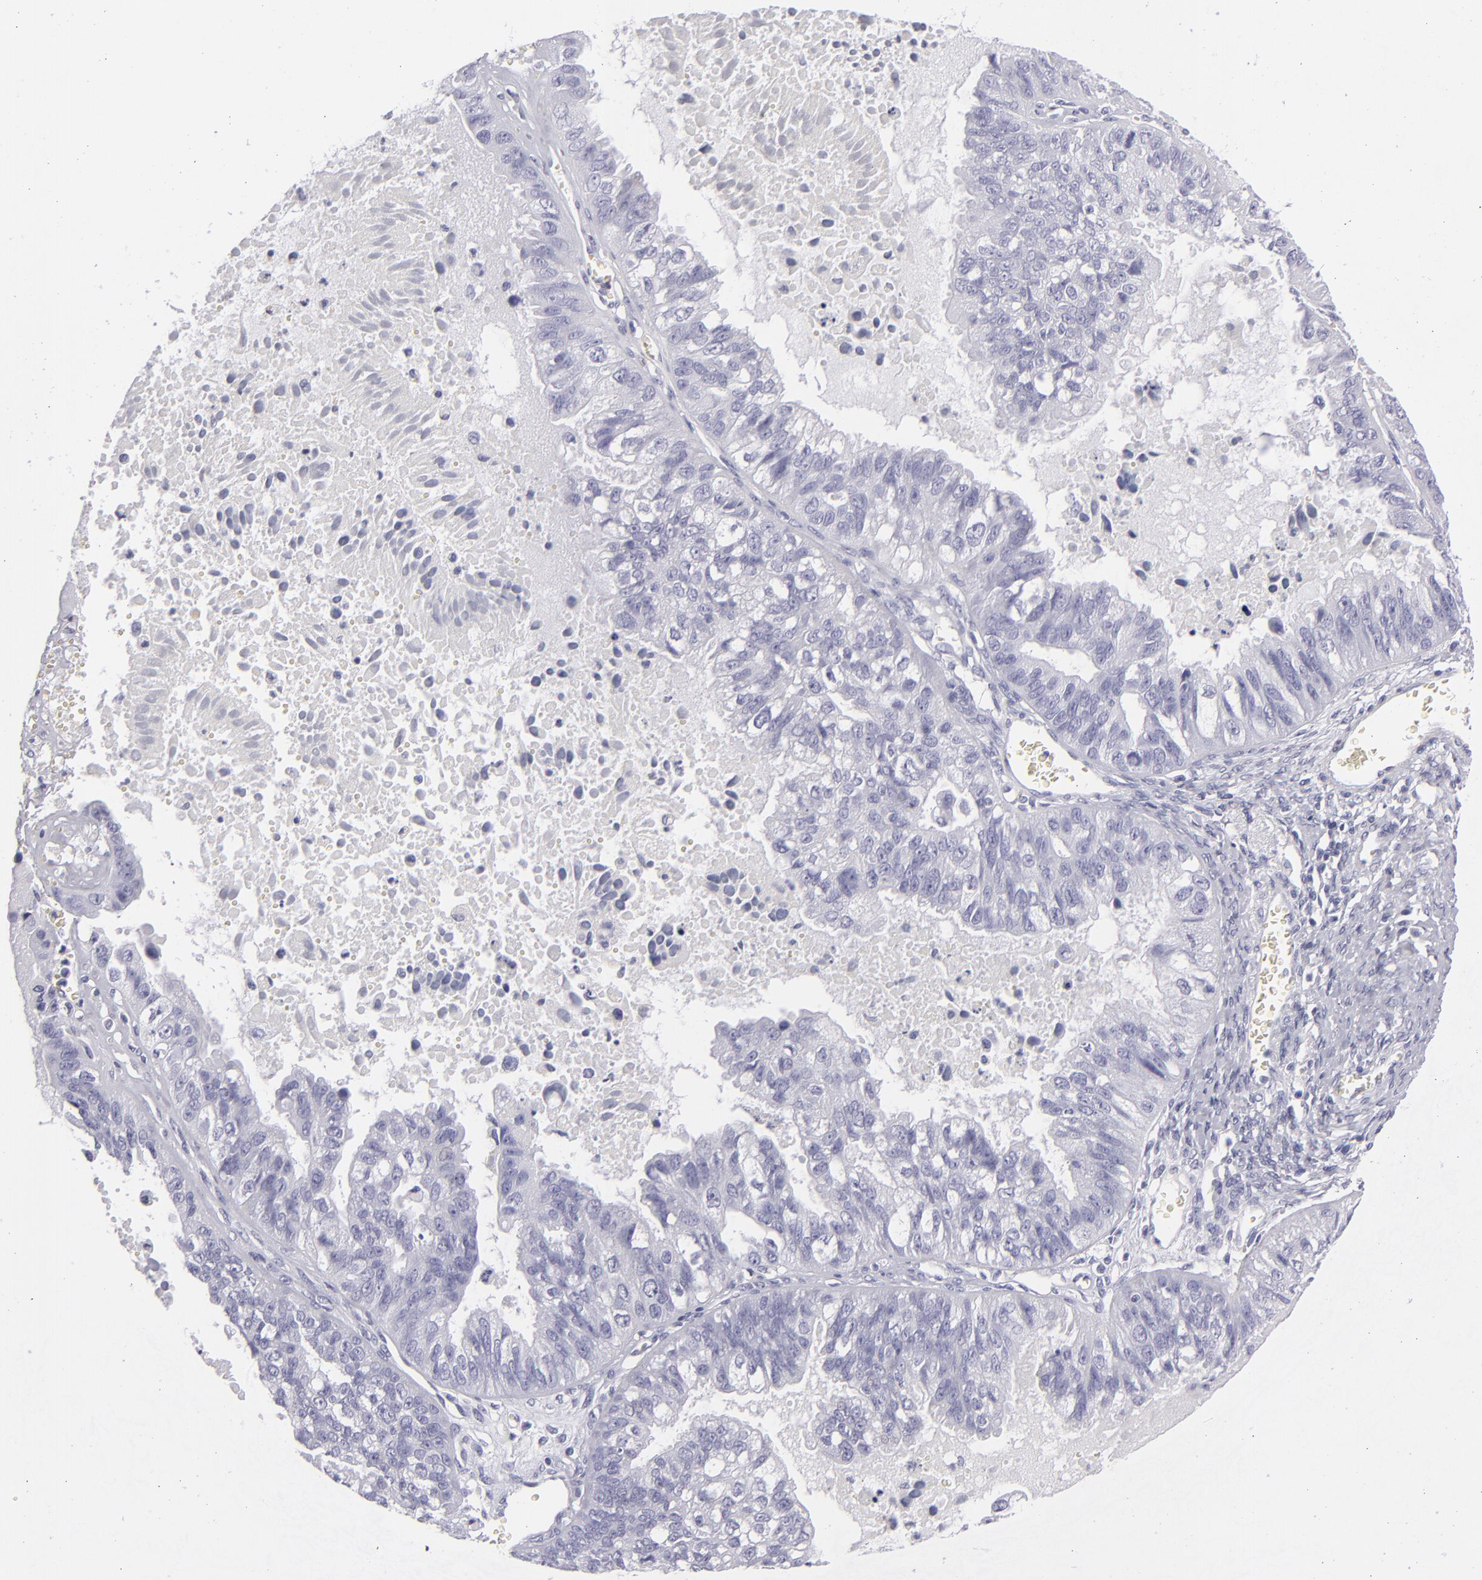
{"staining": {"intensity": "negative", "quantity": "none", "location": "none"}, "tissue": "ovarian cancer", "cell_type": "Tumor cells", "image_type": "cancer", "snomed": [{"axis": "morphology", "description": "Carcinoma, endometroid"}, {"axis": "topography", "description": "Ovary"}], "caption": "A high-resolution image shows IHC staining of endometroid carcinoma (ovarian), which displays no significant expression in tumor cells.", "gene": "VIL1", "patient": {"sex": "female", "age": 85}}